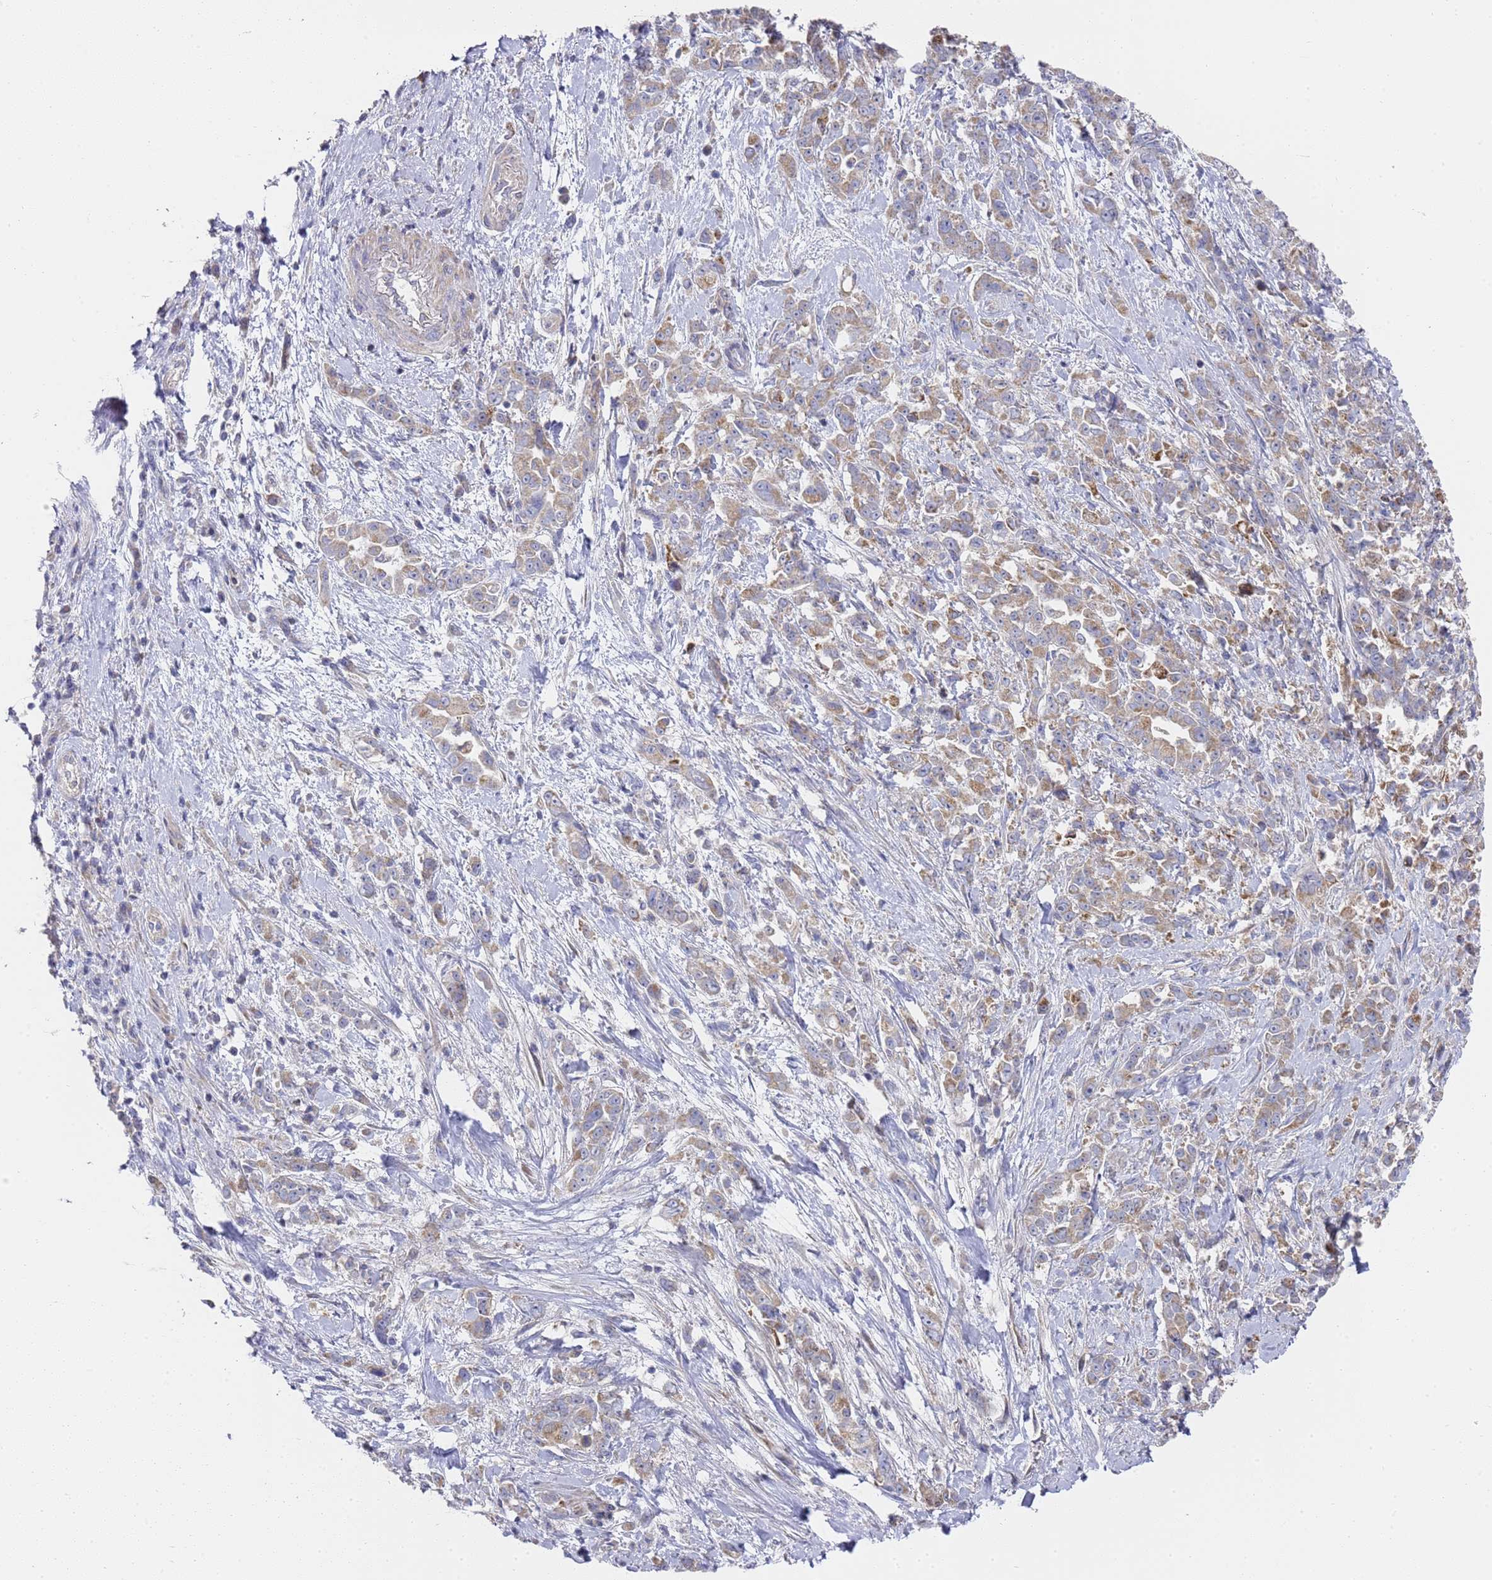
{"staining": {"intensity": "weak", "quantity": ">75%", "location": "cytoplasmic/membranous"}, "tissue": "pancreatic cancer", "cell_type": "Tumor cells", "image_type": "cancer", "snomed": [{"axis": "morphology", "description": "Normal tissue, NOS"}, {"axis": "morphology", "description": "Adenocarcinoma, NOS"}, {"axis": "topography", "description": "Pancreas"}], "caption": "This histopathology image shows adenocarcinoma (pancreatic) stained with immunohistochemistry to label a protein in brown. The cytoplasmic/membranous of tumor cells show weak positivity for the protein. Nuclei are counter-stained blue.", "gene": "SCAPER", "patient": {"sex": "female", "age": 64}}